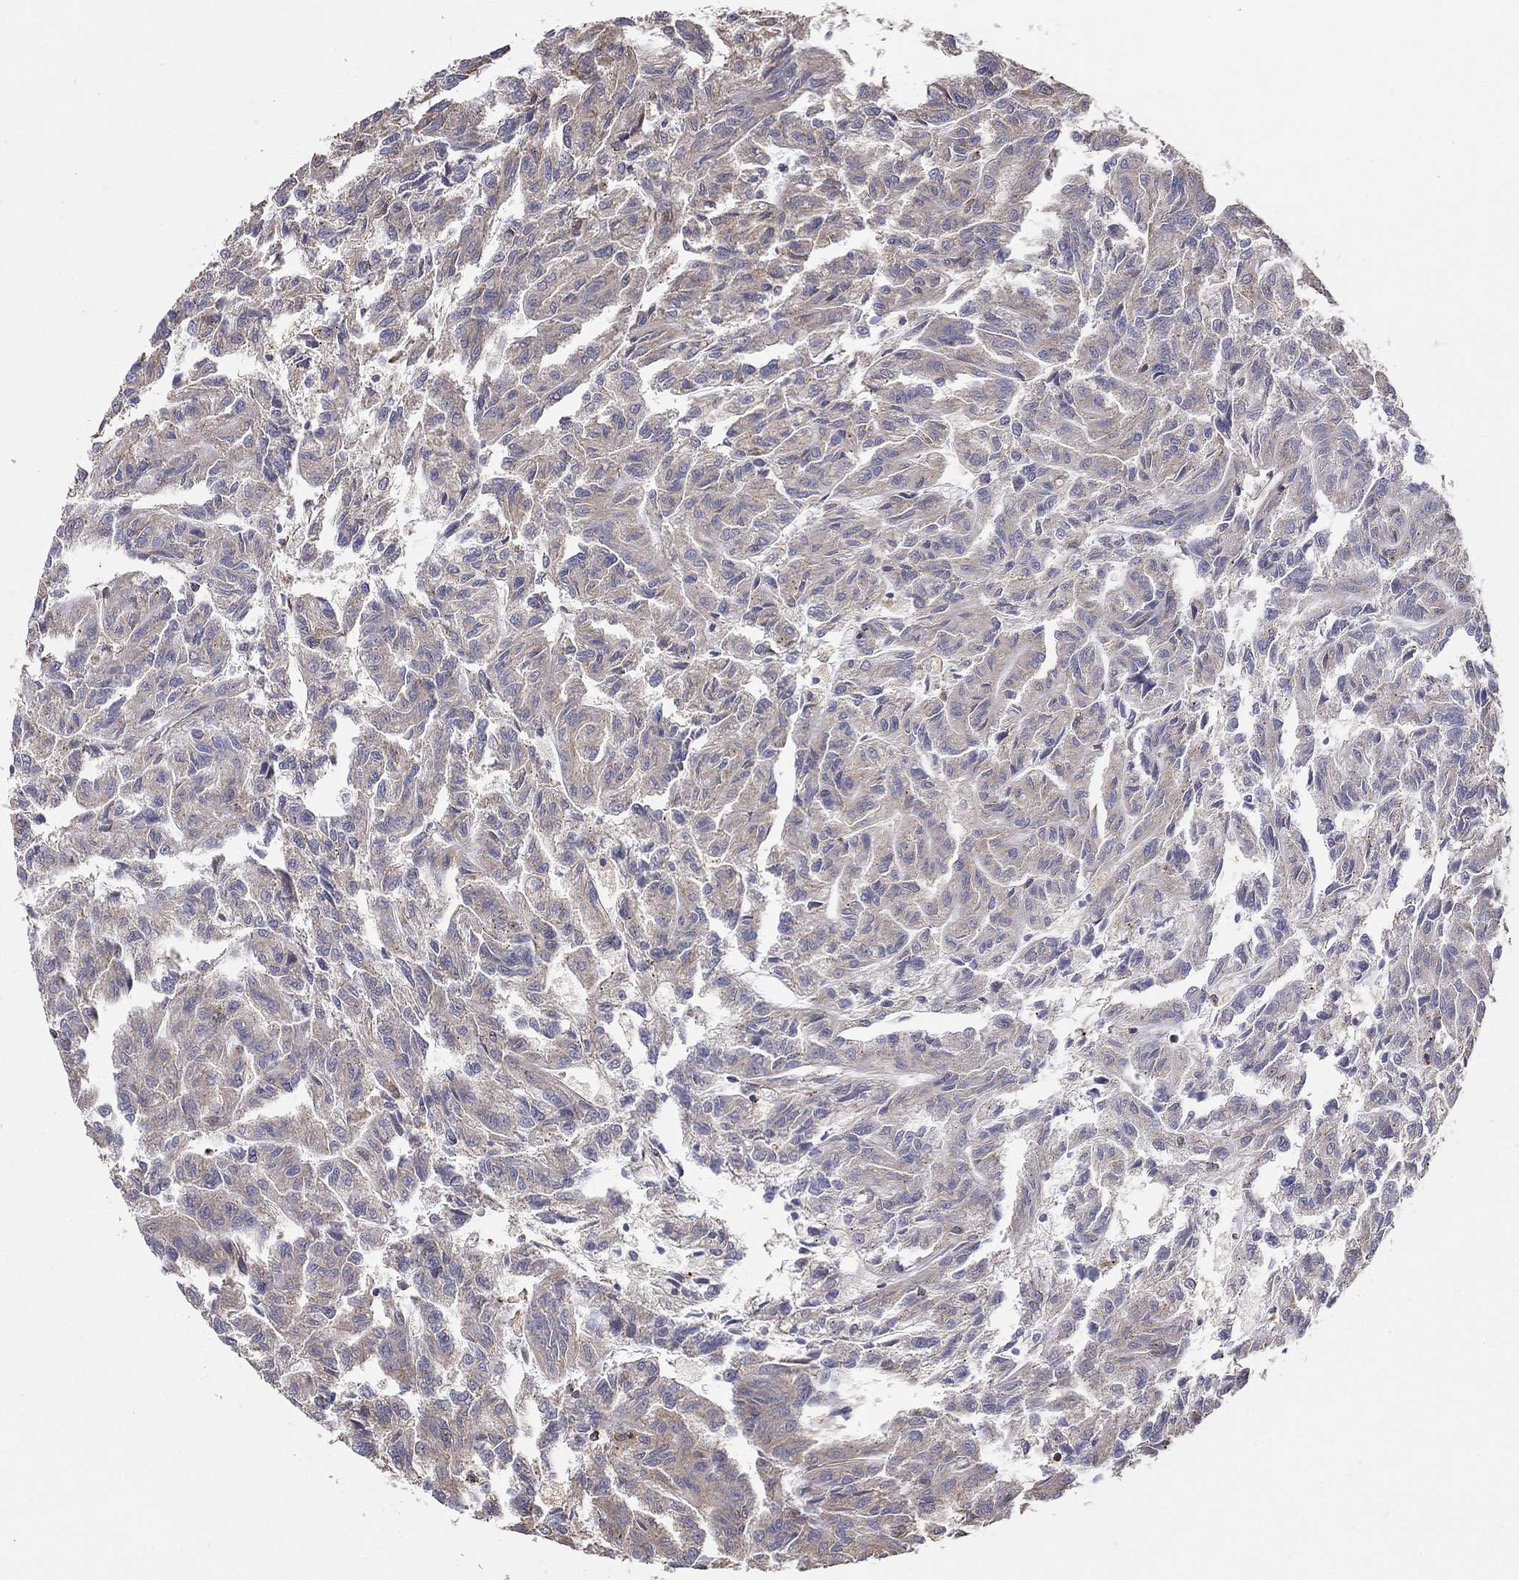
{"staining": {"intensity": "weak", "quantity": "<25%", "location": "cytoplasmic/membranous"}, "tissue": "renal cancer", "cell_type": "Tumor cells", "image_type": "cancer", "snomed": [{"axis": "morphology", "description": "Adenocarcinoma, NOS"}, {"axis": "topography", "description": "Kidney"}], "caption": "Immunohistochemistry (IHC) histopathology image of renal adenocarcinoma stained for a protein (brown), which demonstrates no expression in tumor cells.", "gene": "NPHP1", "patient": {"sex": "male", "age": 79}}